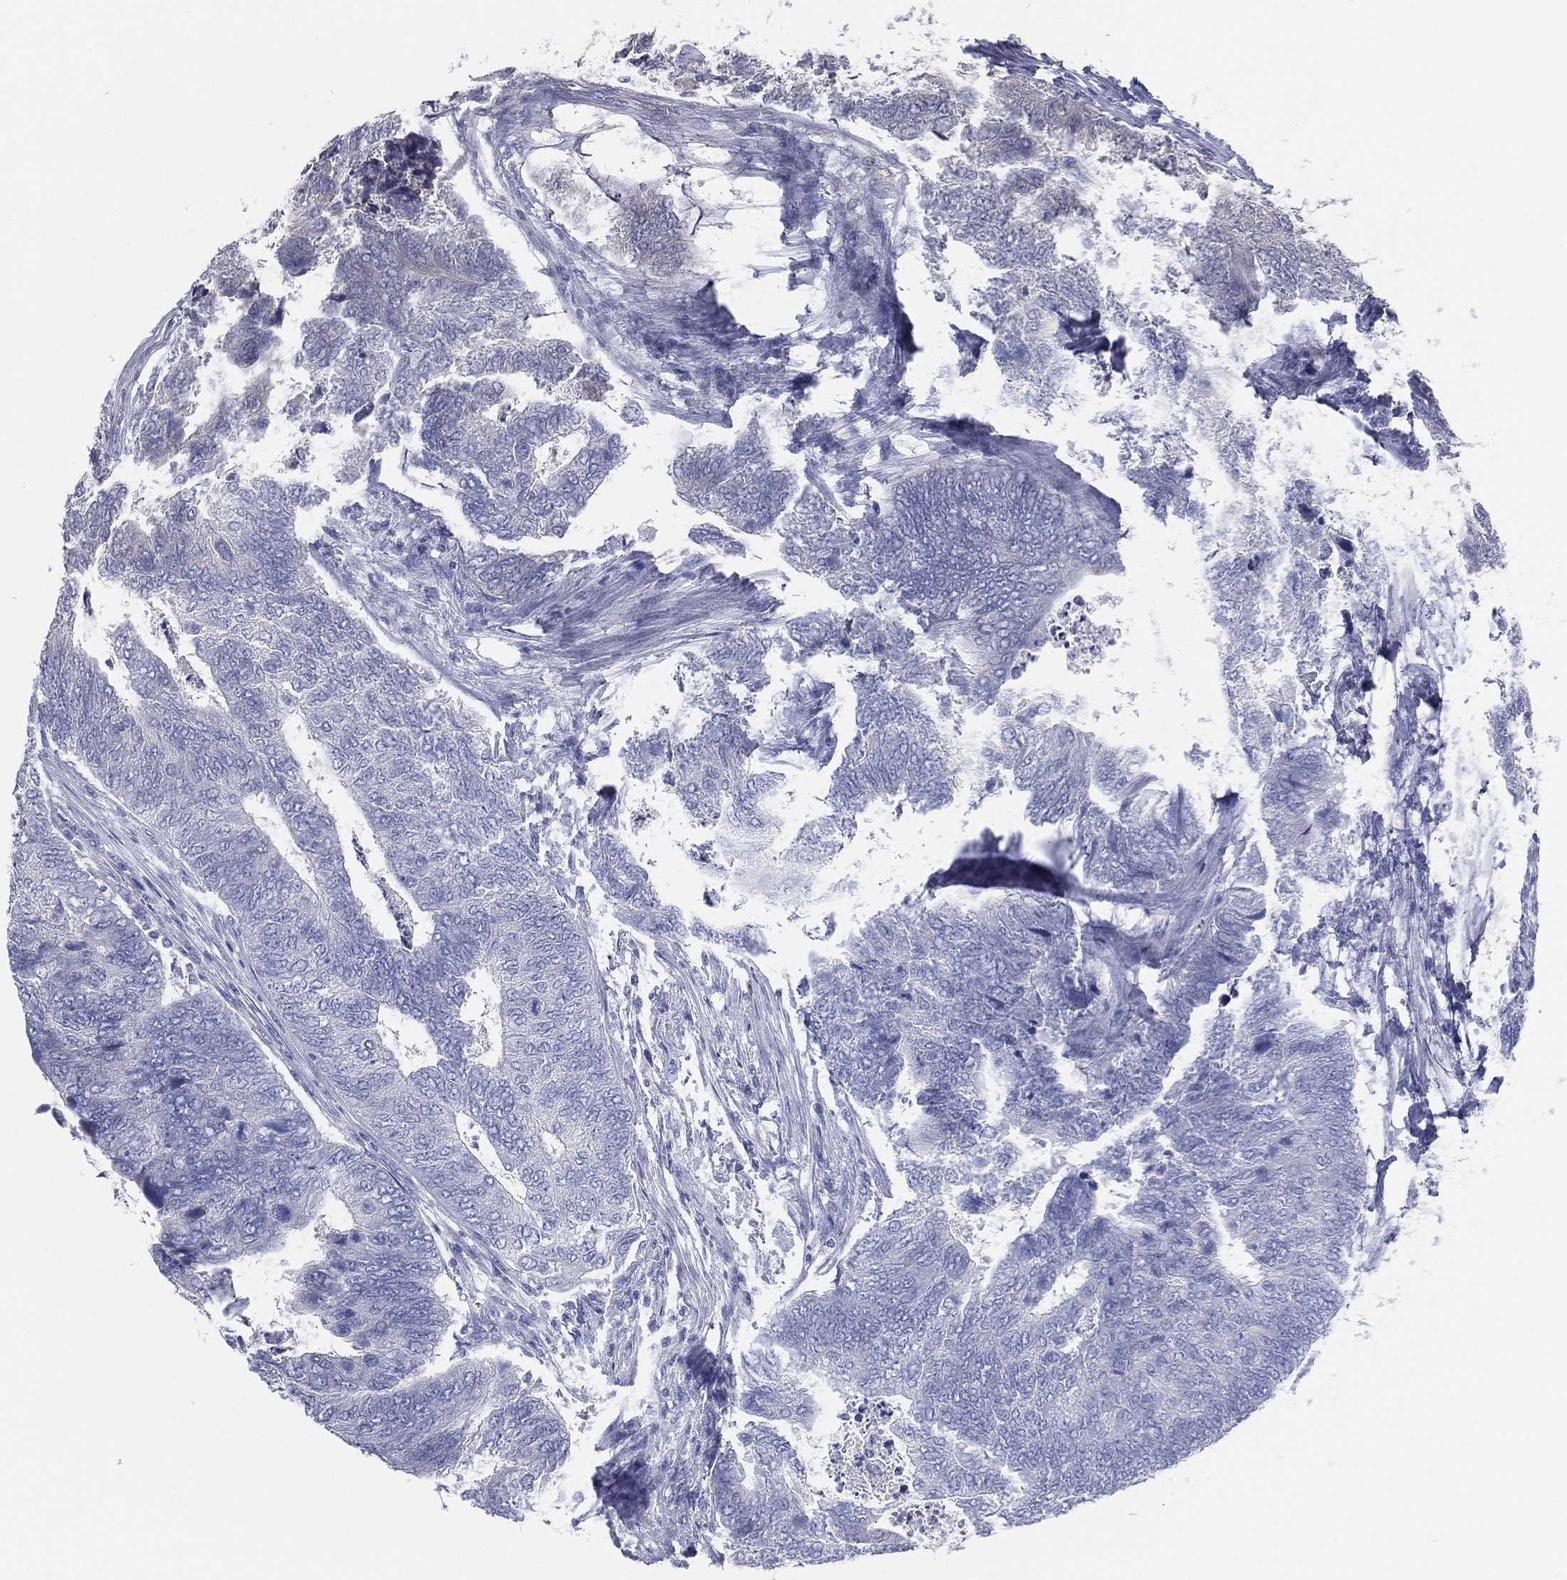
{"staining": {"intensity": "negative", "quantity": "none", "location": "none"}, "tissue": "colorectal cancer", "cell_type": "Tumor cells", "image_type": "cancer", "snomed": [{"axis": "morphology", "description": "Adenocarcinoma, NOS"}, {"axis": "topography", "description": "Colon"}], "caption": "Tumor cells show no significant protein positivity in colorectal adenocarcinoma.", "gene": "UTP14A", "patient": {"sex": "female", "age": 67}}